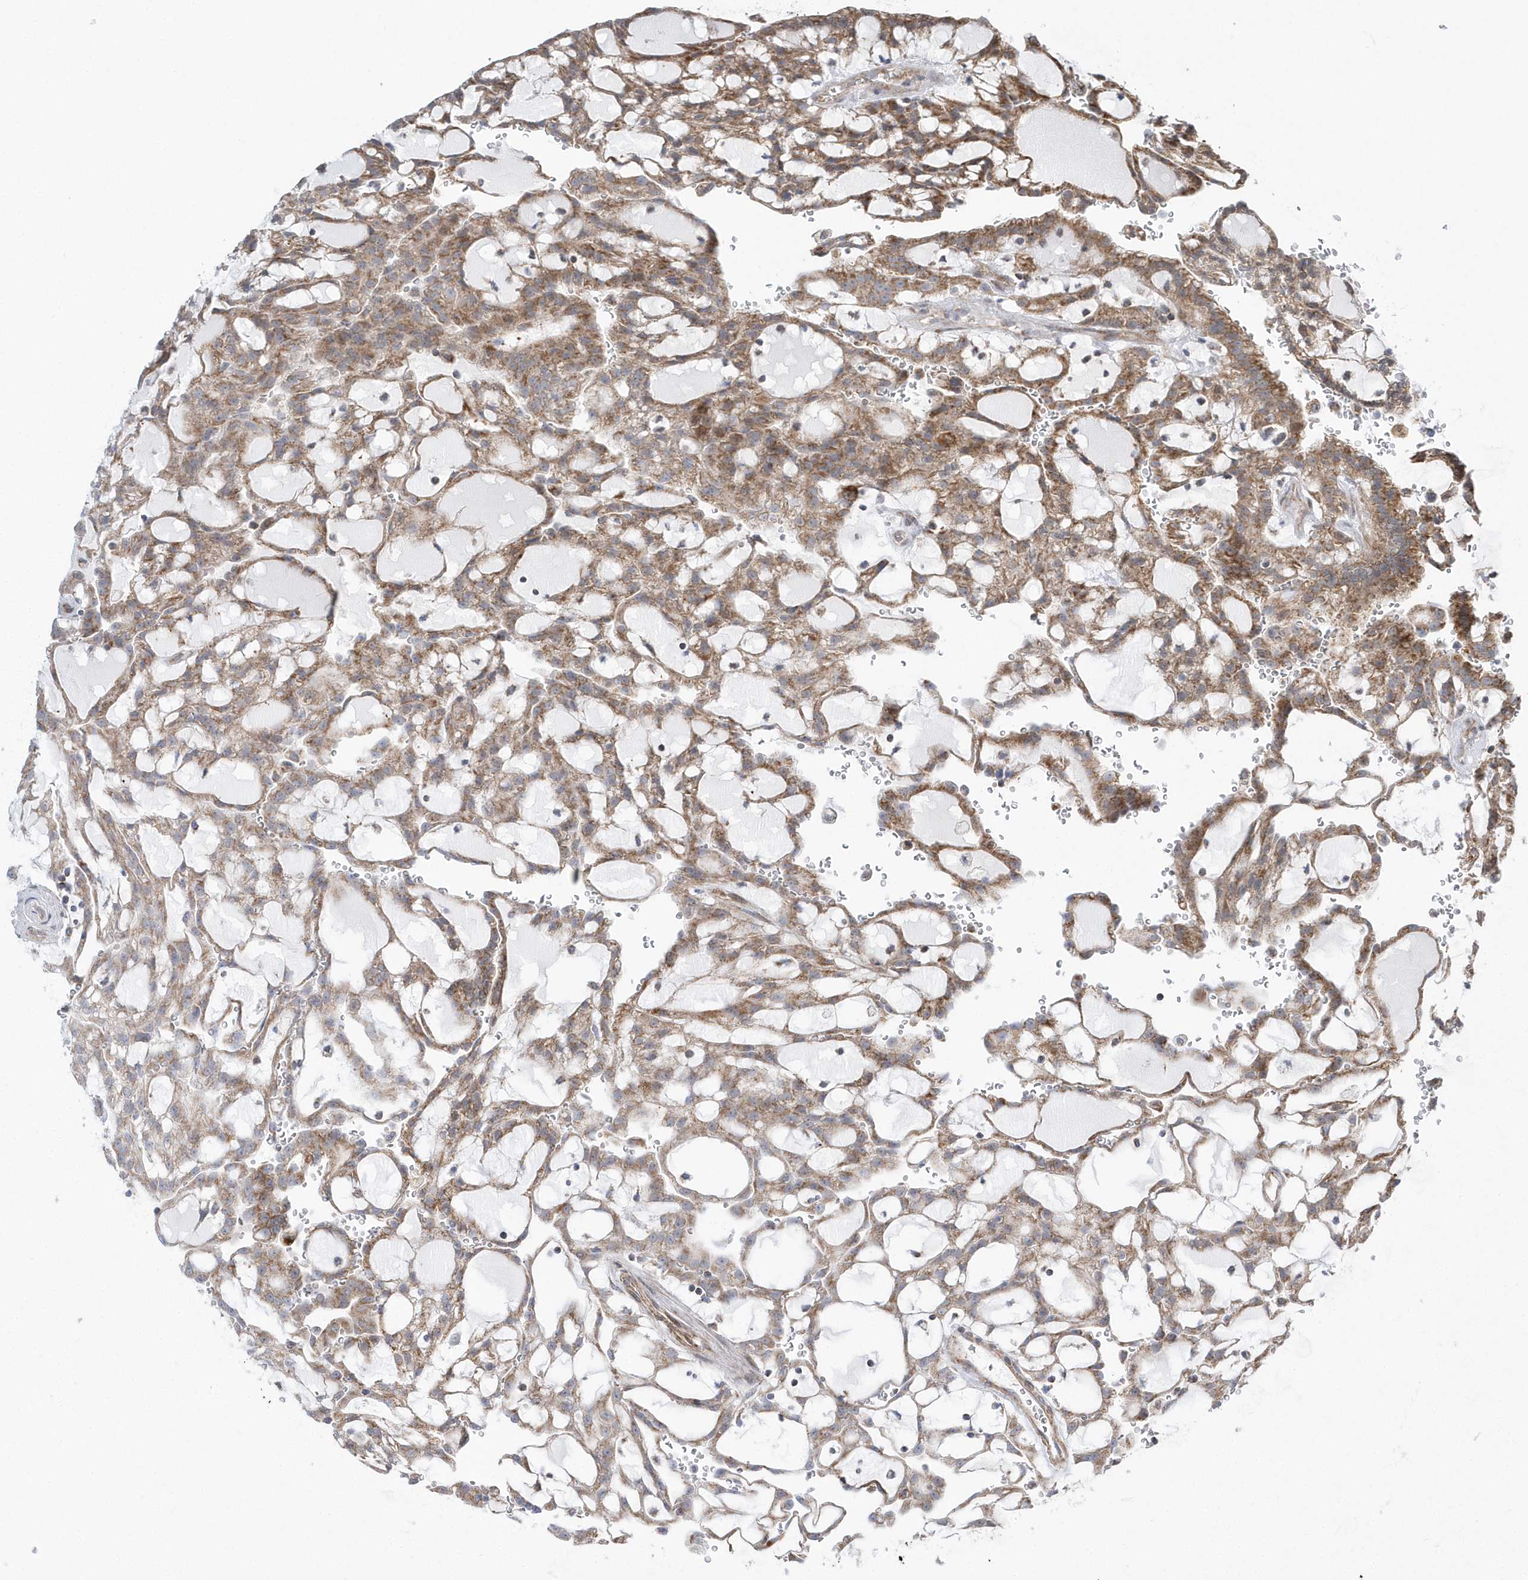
{"staining": {"intensity": "moderate", "quantity": ">75%", "location": "cytoplasmic/membranous"}, "tissue": "renal cancer", "cell_type": "Tumor cells", "image_type": "cancer", "snomed": [{"axis": "morphology", "description": "Adenocarcinoma, NOS"}, {"axis": "topography", "description": "Kidney"}], "caption": "High-magnification brightfield microscopy of renal cancer (adenocarcinoma) stained with DAB (3,3'-diaminobenzidine) (brown) and counterstained with hematoxylin (blue). tumor cells exhibit moderate cytoplasmic/membranous staining is appreciated in about>75% of cells. Nuclei are stained in blue.", "gene": "OPA1", "patient": {"sex": "male", "age": 63}}